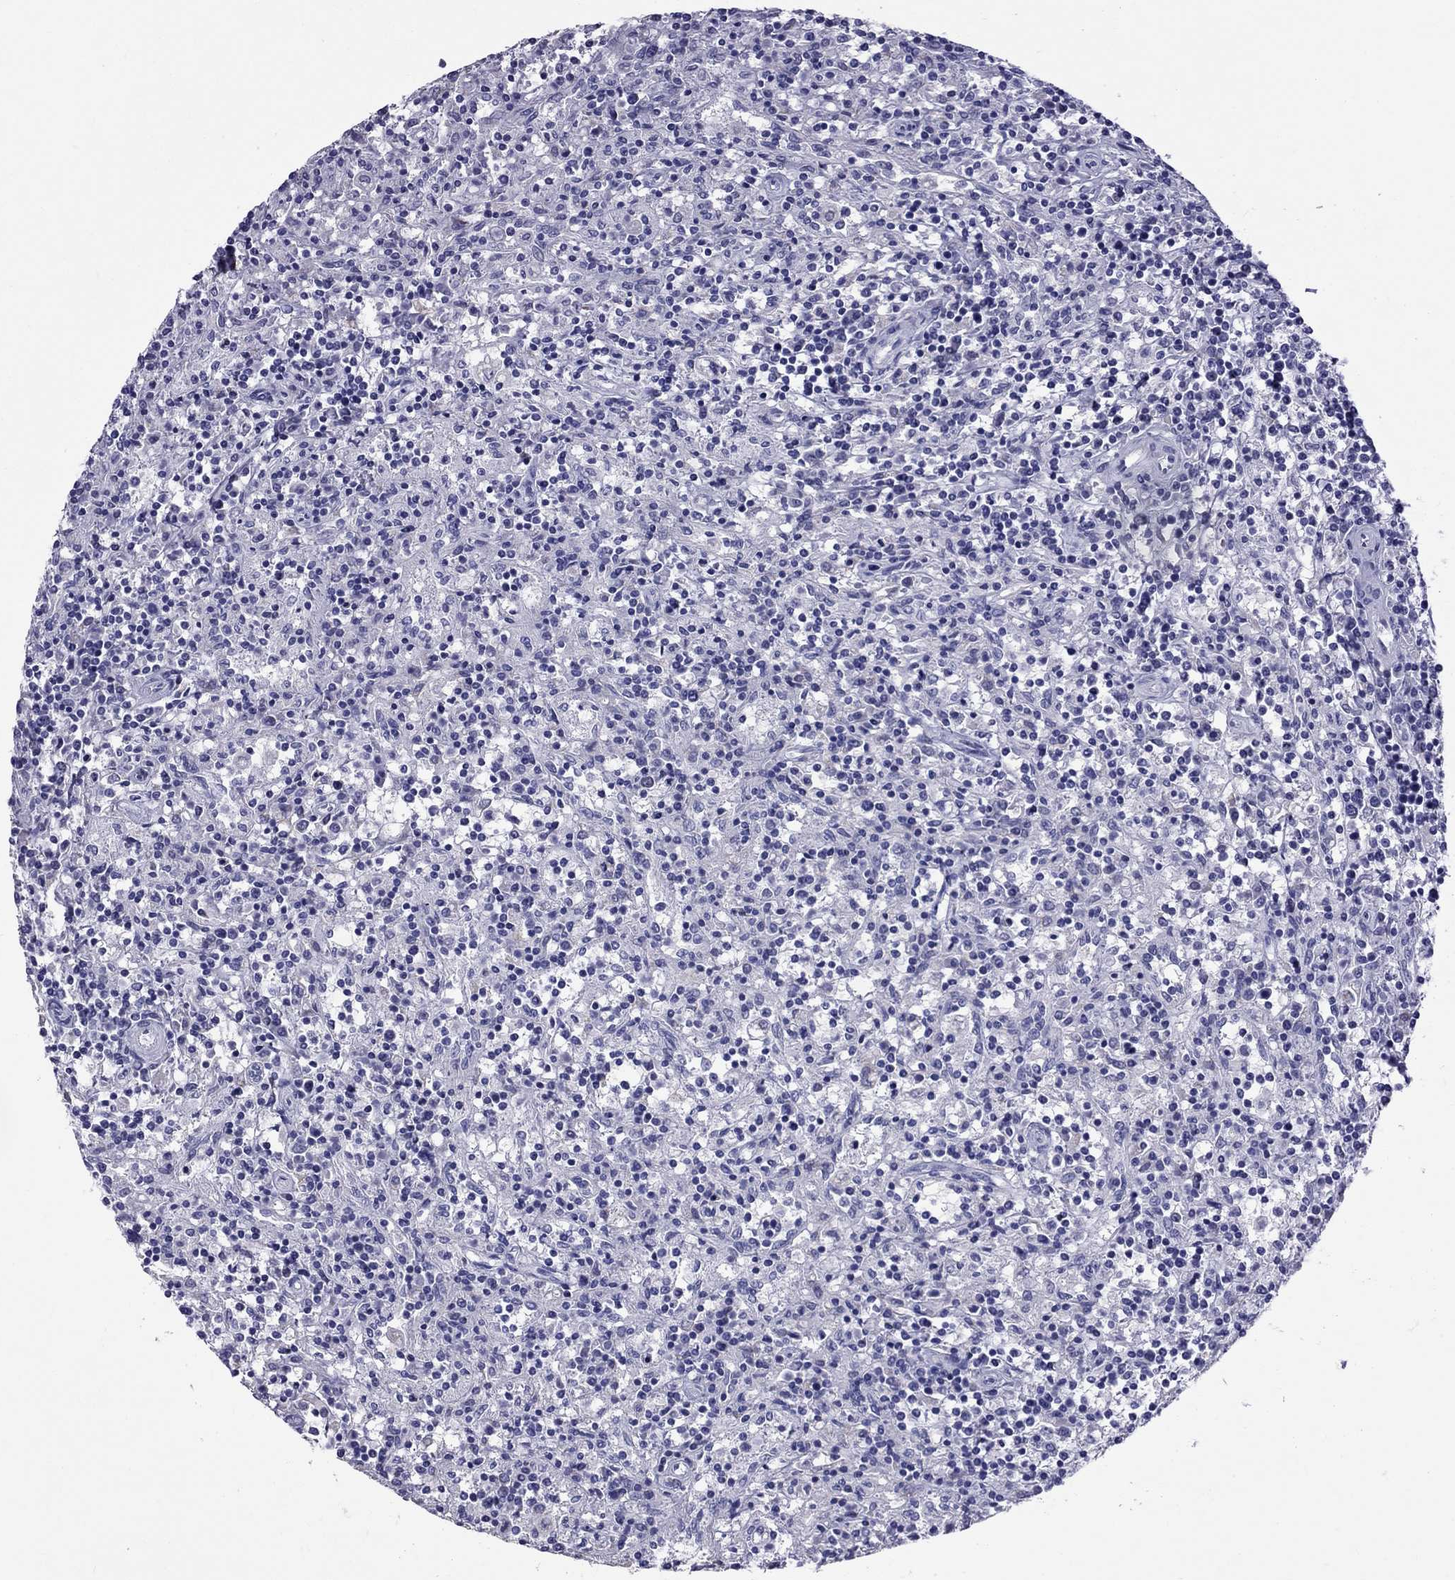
{"staining": {"intensity": "negative", "quantity": "none", "location": "none"}, "tissue": "lymphoma", "cell_type": "Tumor cells", "image_type": "cancer", "snomed": [{"axis": "morphology", "description": "Malignant lymphoma, non-Hodgkin's type, Low grade"}, {"axis": "topography", "description": "Spleen"}], "caption": "DAB immunohistochemical staining of lymphoma reveals no significant expression in tumor cells.", "gene": "TTLL13", "patient": {"sex": "male", "age": 62}}